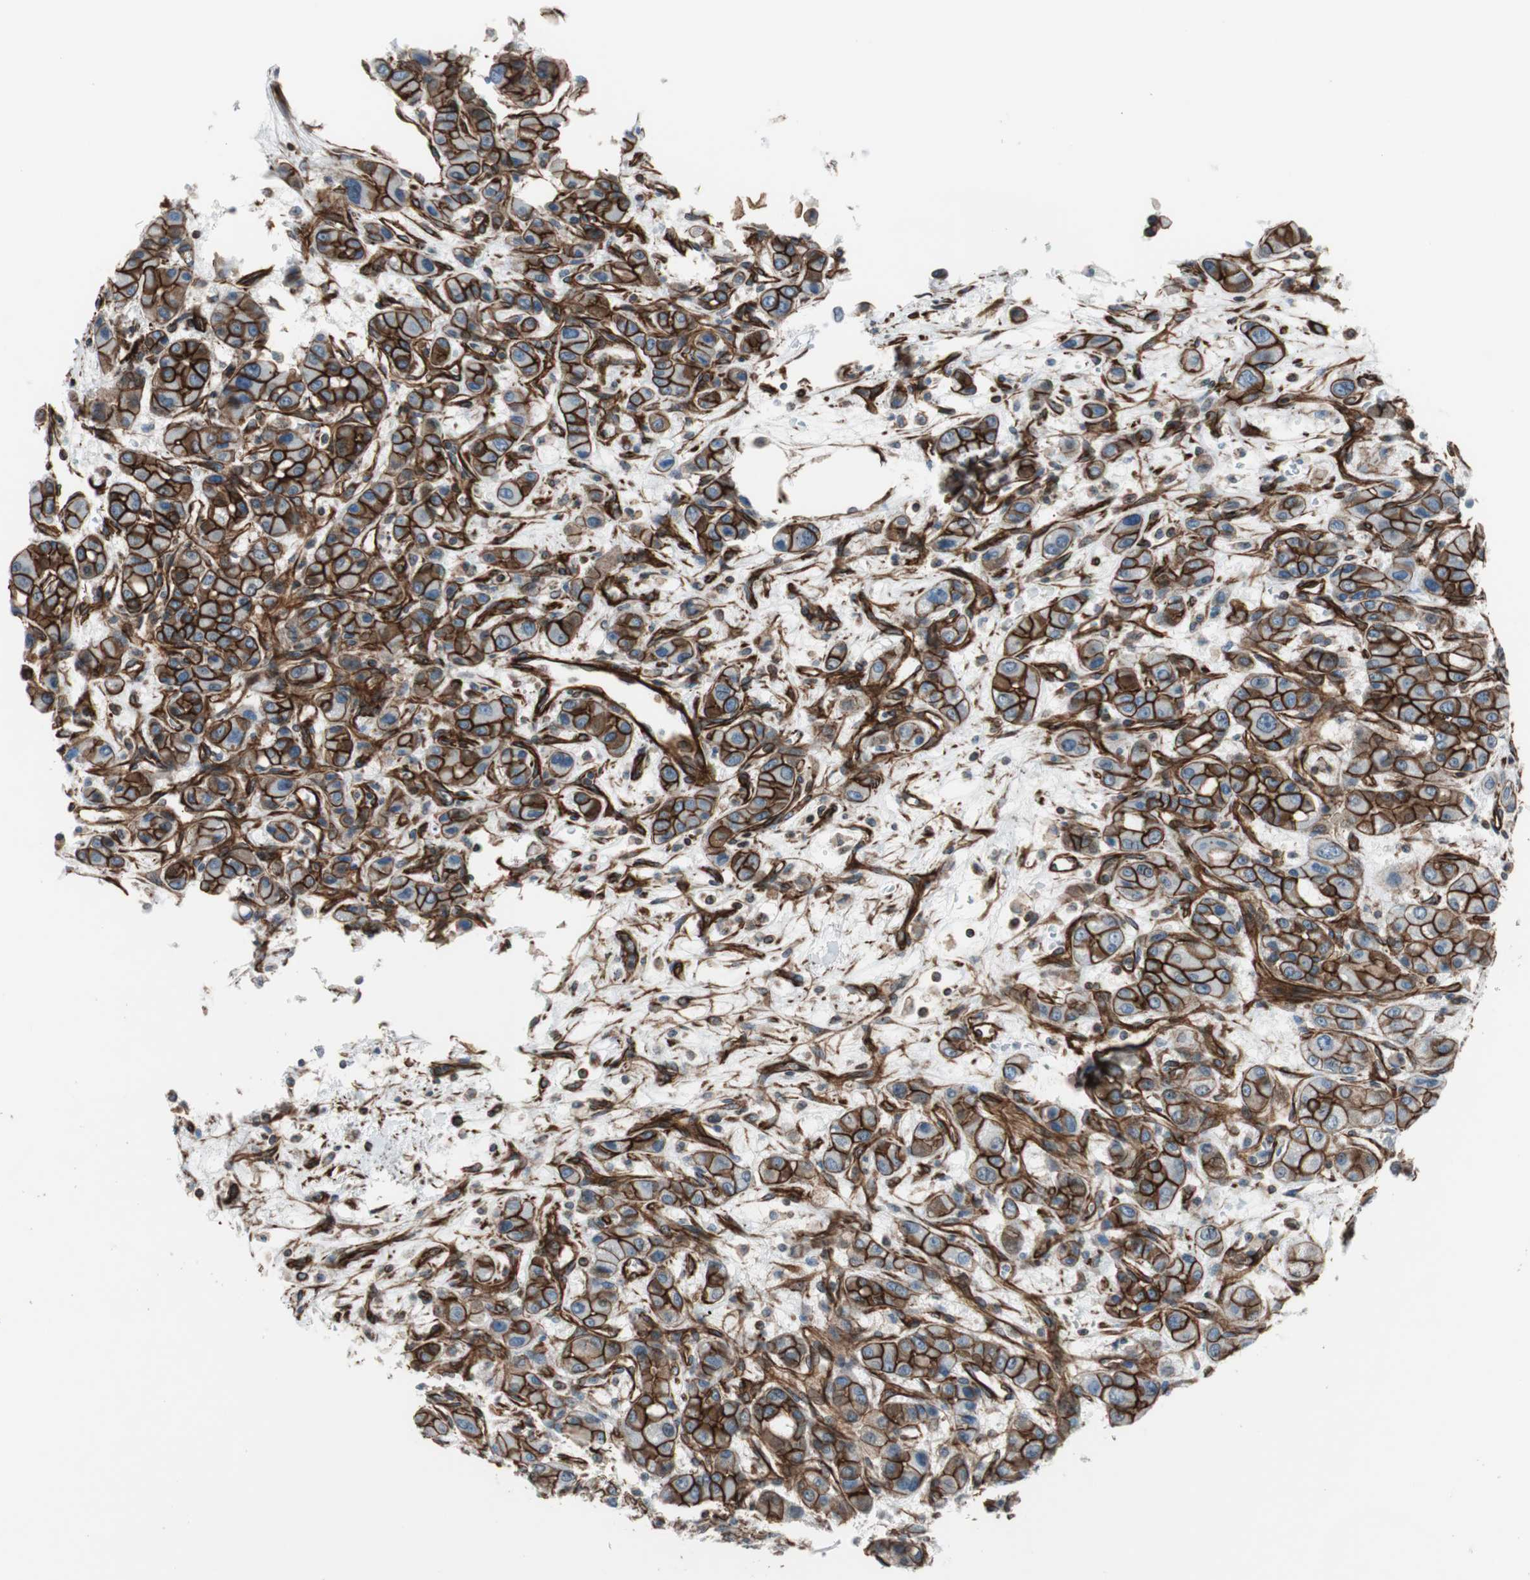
{"staining": {"intensity": "strong", "quantity": ">75%", "location": "cytoplasmic/membranous"}, "tissue": "liver cancer", "cell_type": "Tumor cells", "image_type": "cancer", "snomed": [{"axis": "morphology", "description": "Carcinoma, Hepatocellular, NOS"}, {"axis": "topography", "description": "Liver"}], "caption": "A micrograph of liver cancer stained for a protein exhibits strong cytoplasmic/membranous brown staining in tumor cells.", "gene": "TCTA", "patient": {"sex": "male", "age": 55}}